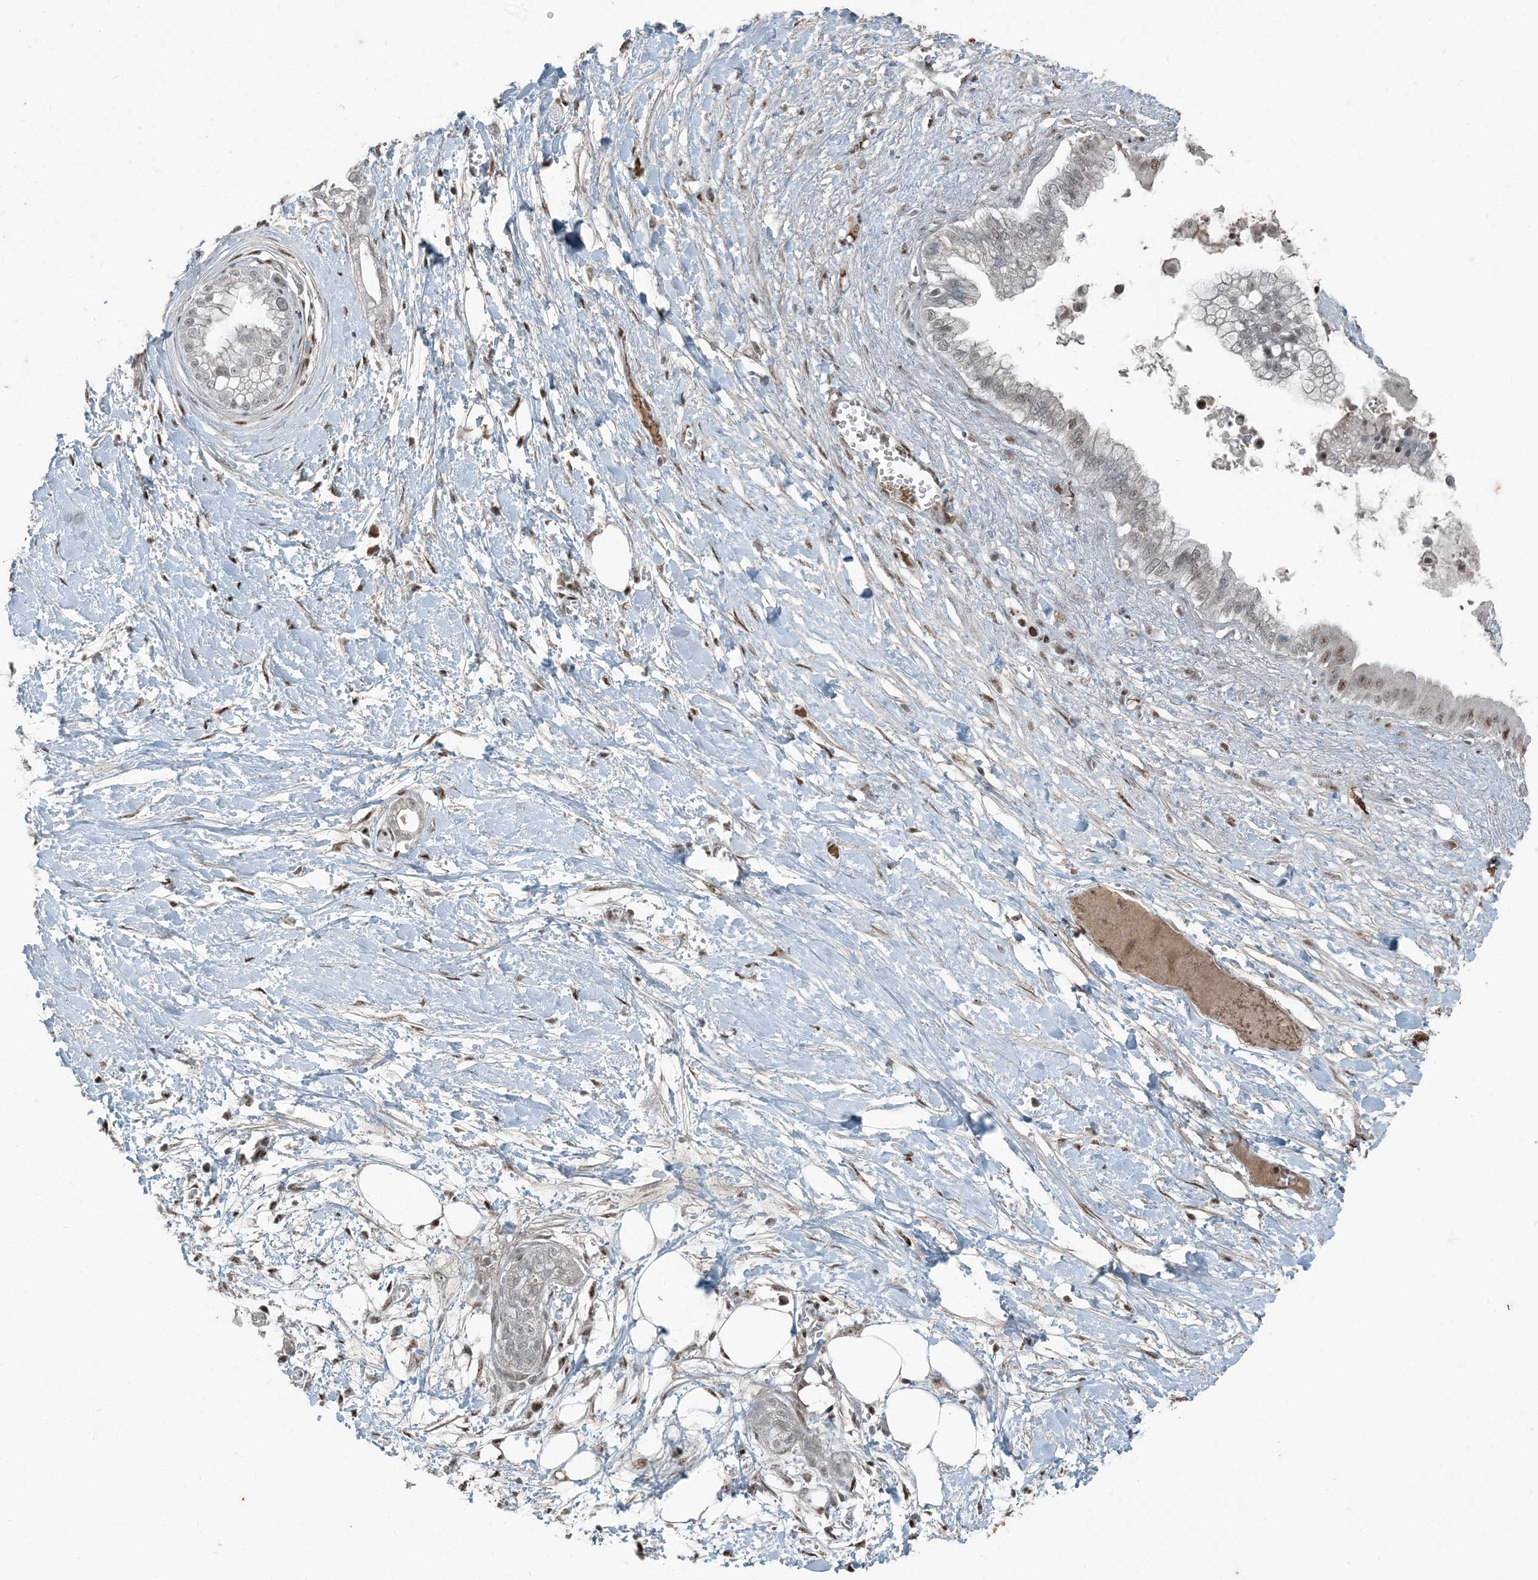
{"staining": {"intensity": "weak", "quantity": "<25%", "location": "nuclear"}, "tissue": "pancreatic cancer", "cell_type": "Tumor cells", "image_type": "cancer", "snomed": [{"axis": "morphology", "description": "Adenocarcinoma, NOS"}, {"axis": "topography", "description": "Pancreas"}], "caption": "Pancreatic cancer (adenocarcinoma) stained for a protein using immunohistochemistry shows no staining tumor cells.", "gene": "TADA2B", "patient": {"sex": "male", "age": 68}}